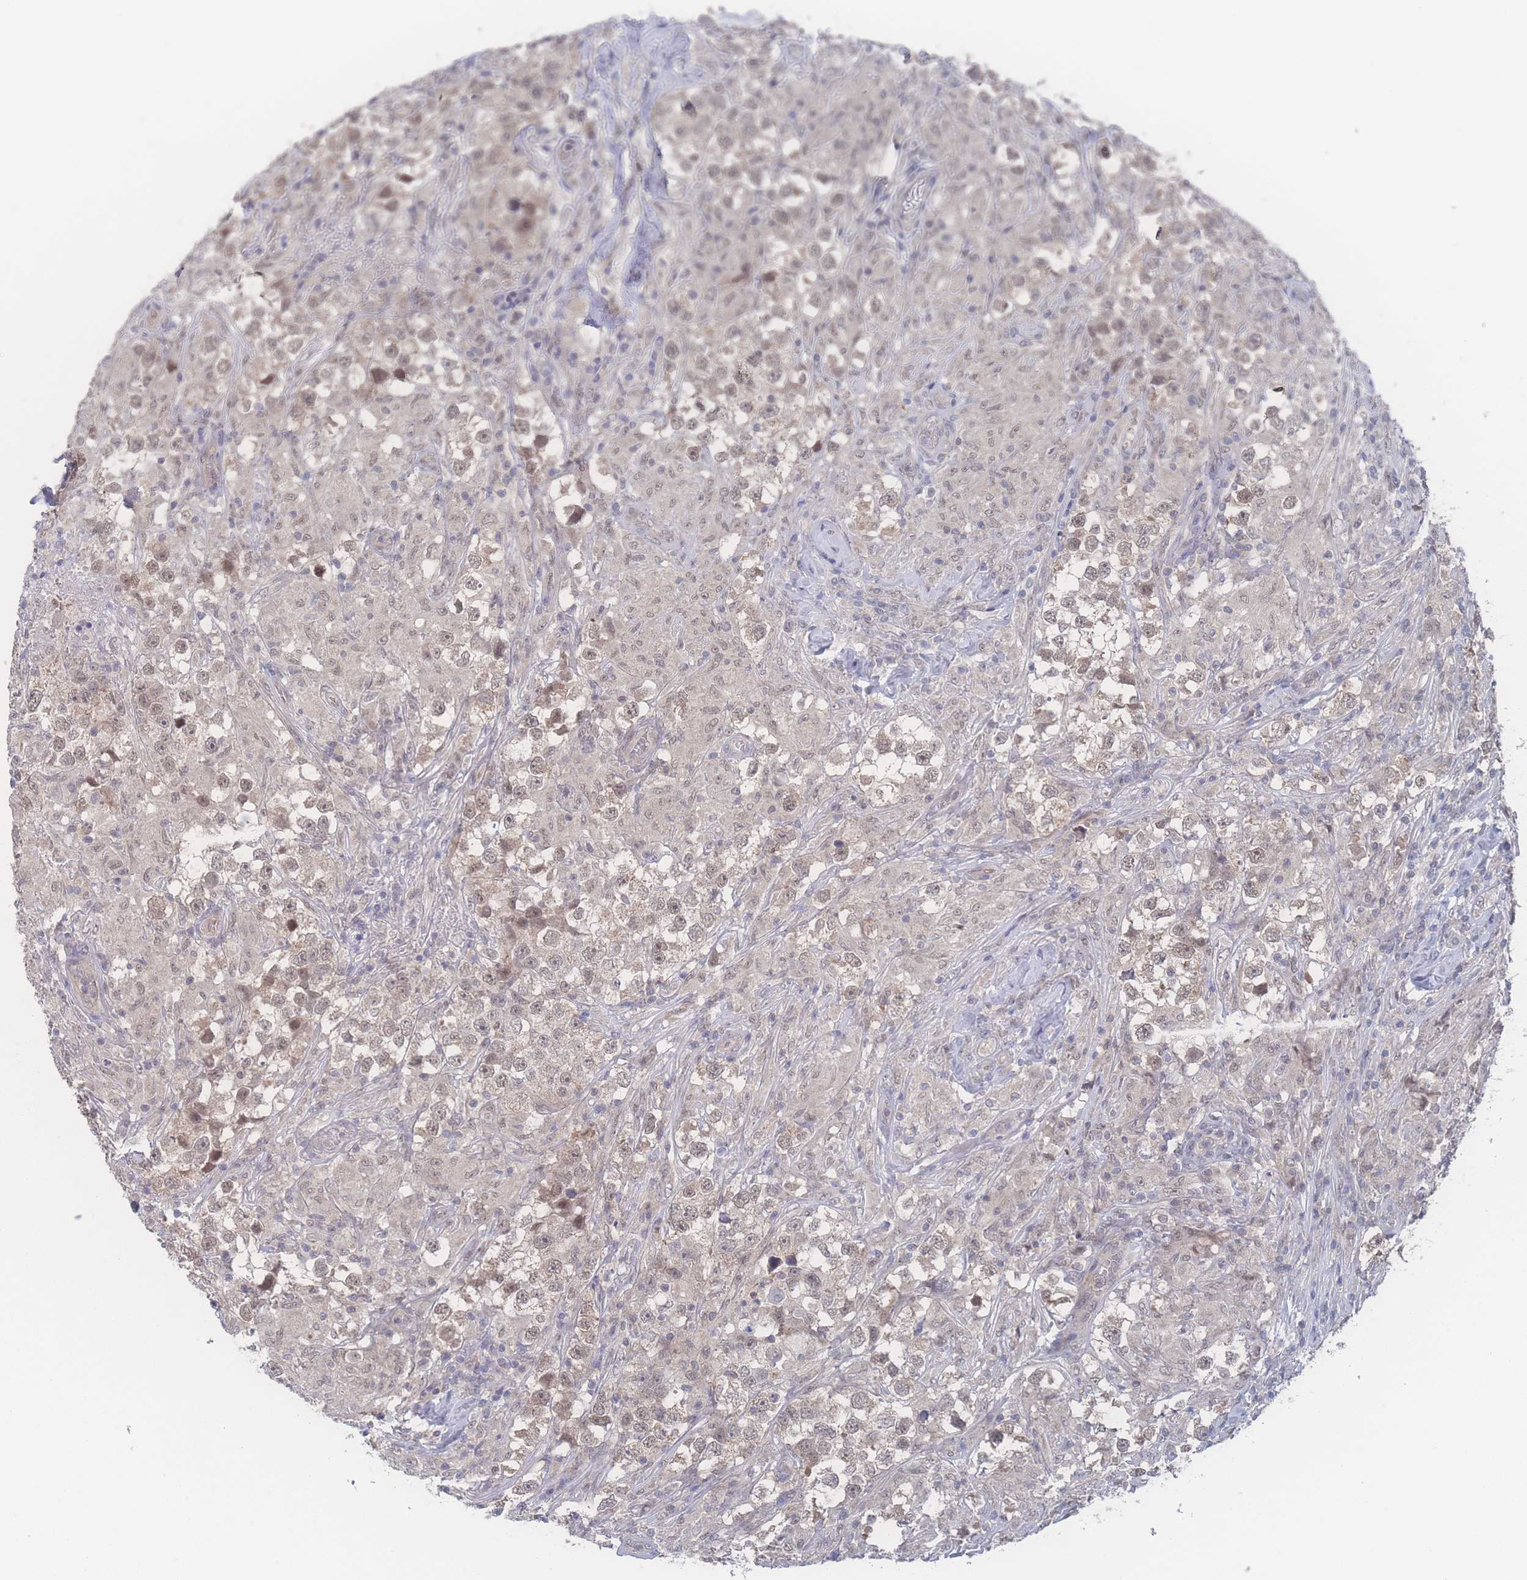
{"staining": {"intensity": "weak", "quantity": "25%-75%", "location": "cytoplasmic/membranous,nuclear"}, "tissue": "testis cancer", "cell_type": "Tumor cells", "image_type": "cancer", "snomed": [{"axis": "morphology", "description": "Seminoma, NOS"}, {"axis": "topography", "description": "Testis"}], "caption": "Protein positivity by immunohistochemistry (IHC) reveals weak cytoplasmic/membranous and nuclear positivity in about 25%-75% of tumor cells in seminoma (testis). The protein is stained brown, and the nuclei are stained in blue (DAB (3,3'-diaminobenzidine) IHC with brightfield microscopy, high magnification).", "gene": "NBEAL1", "patient": {"sex": "male", "age": 46}}